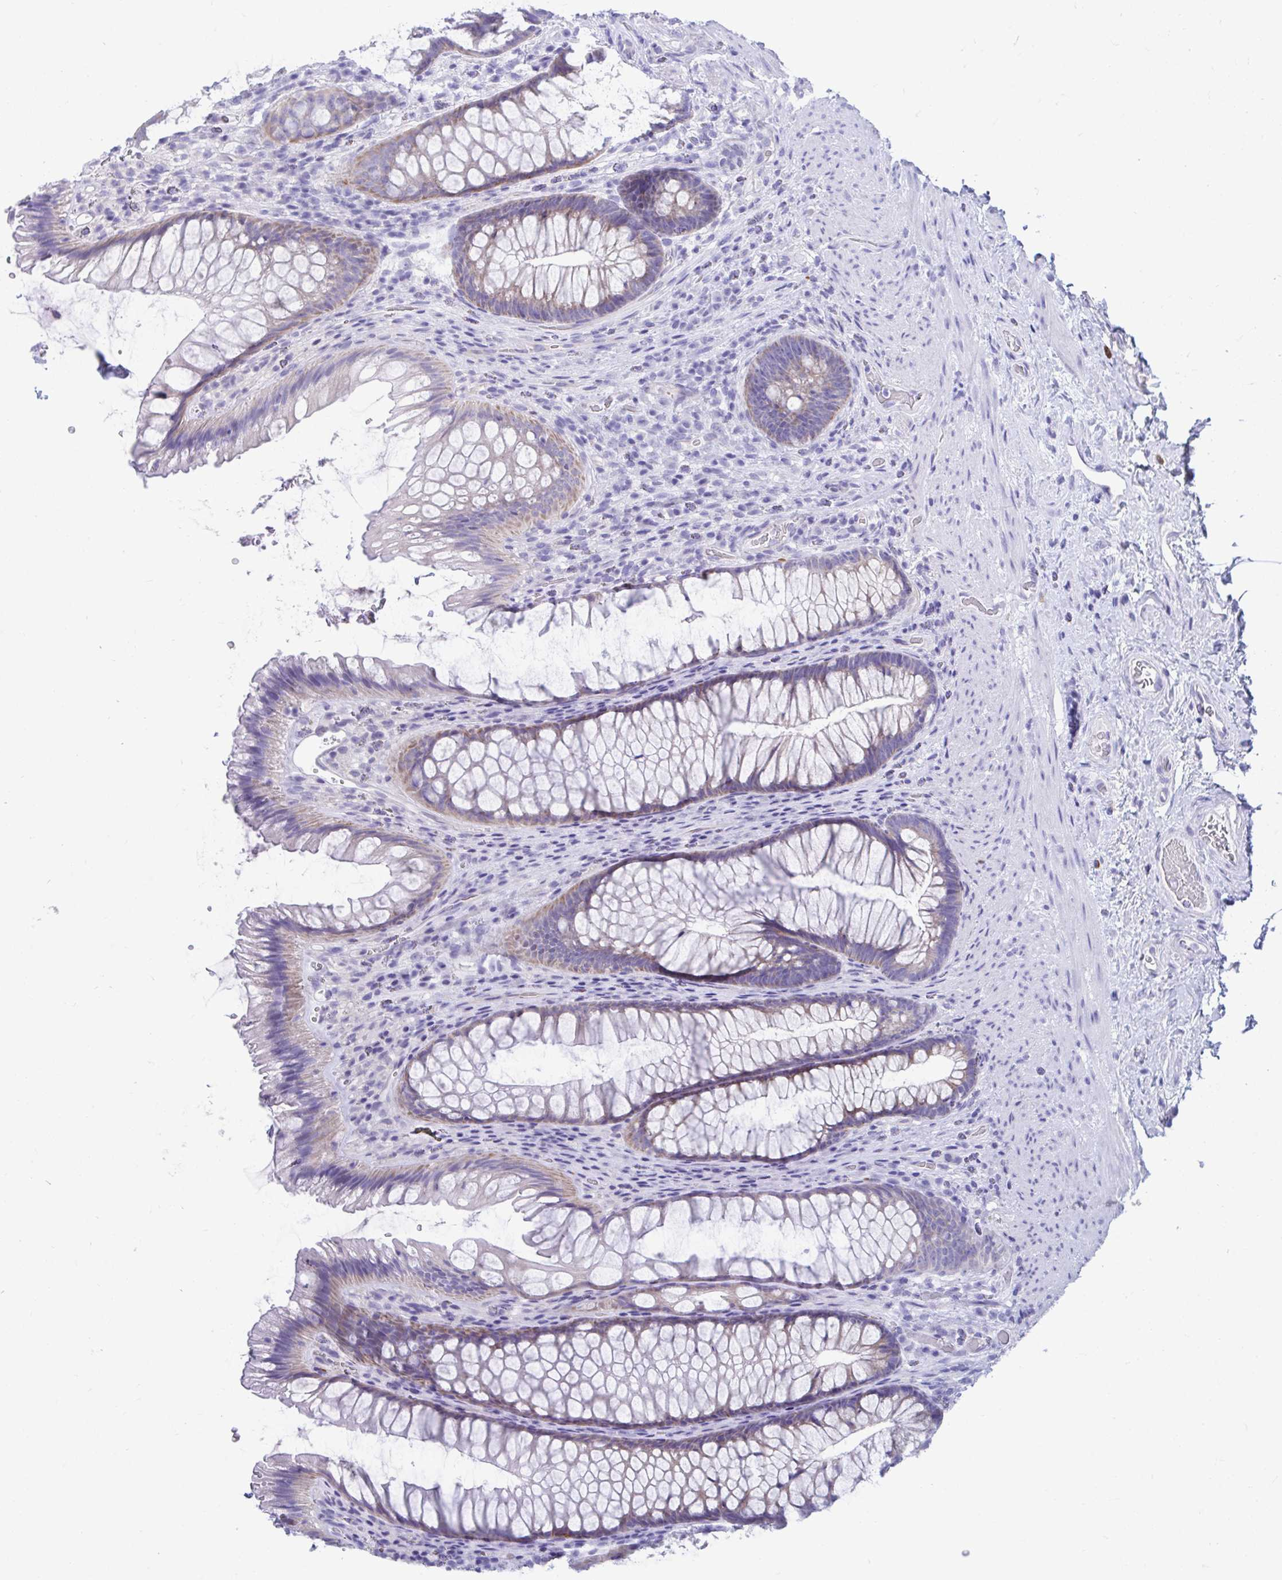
{"staining": {"intensity": "weak", "quantity": "25%-75%", "location": "cytoplasmic/membranous"}, "tissue": "rectum", "cell_type": "Glandular cells", "image_type": "normal", "snomed": [{"axis": "morphology", "description": "Normal tissue, NOS"}, {"axis": "topography", "description": "Rectum"}], "caption": "Rectum stained for a protein displays weak cytoplasmic/membranous positivity in glandular cells. Using DAB (3,3'-diaminobenzidine) (brown) and hematoxylin (blue) stains, captured at high magnification using brightfield microscopy.", "gene": "SHISA8", "patient": {"sex": "male", "age": 53}}